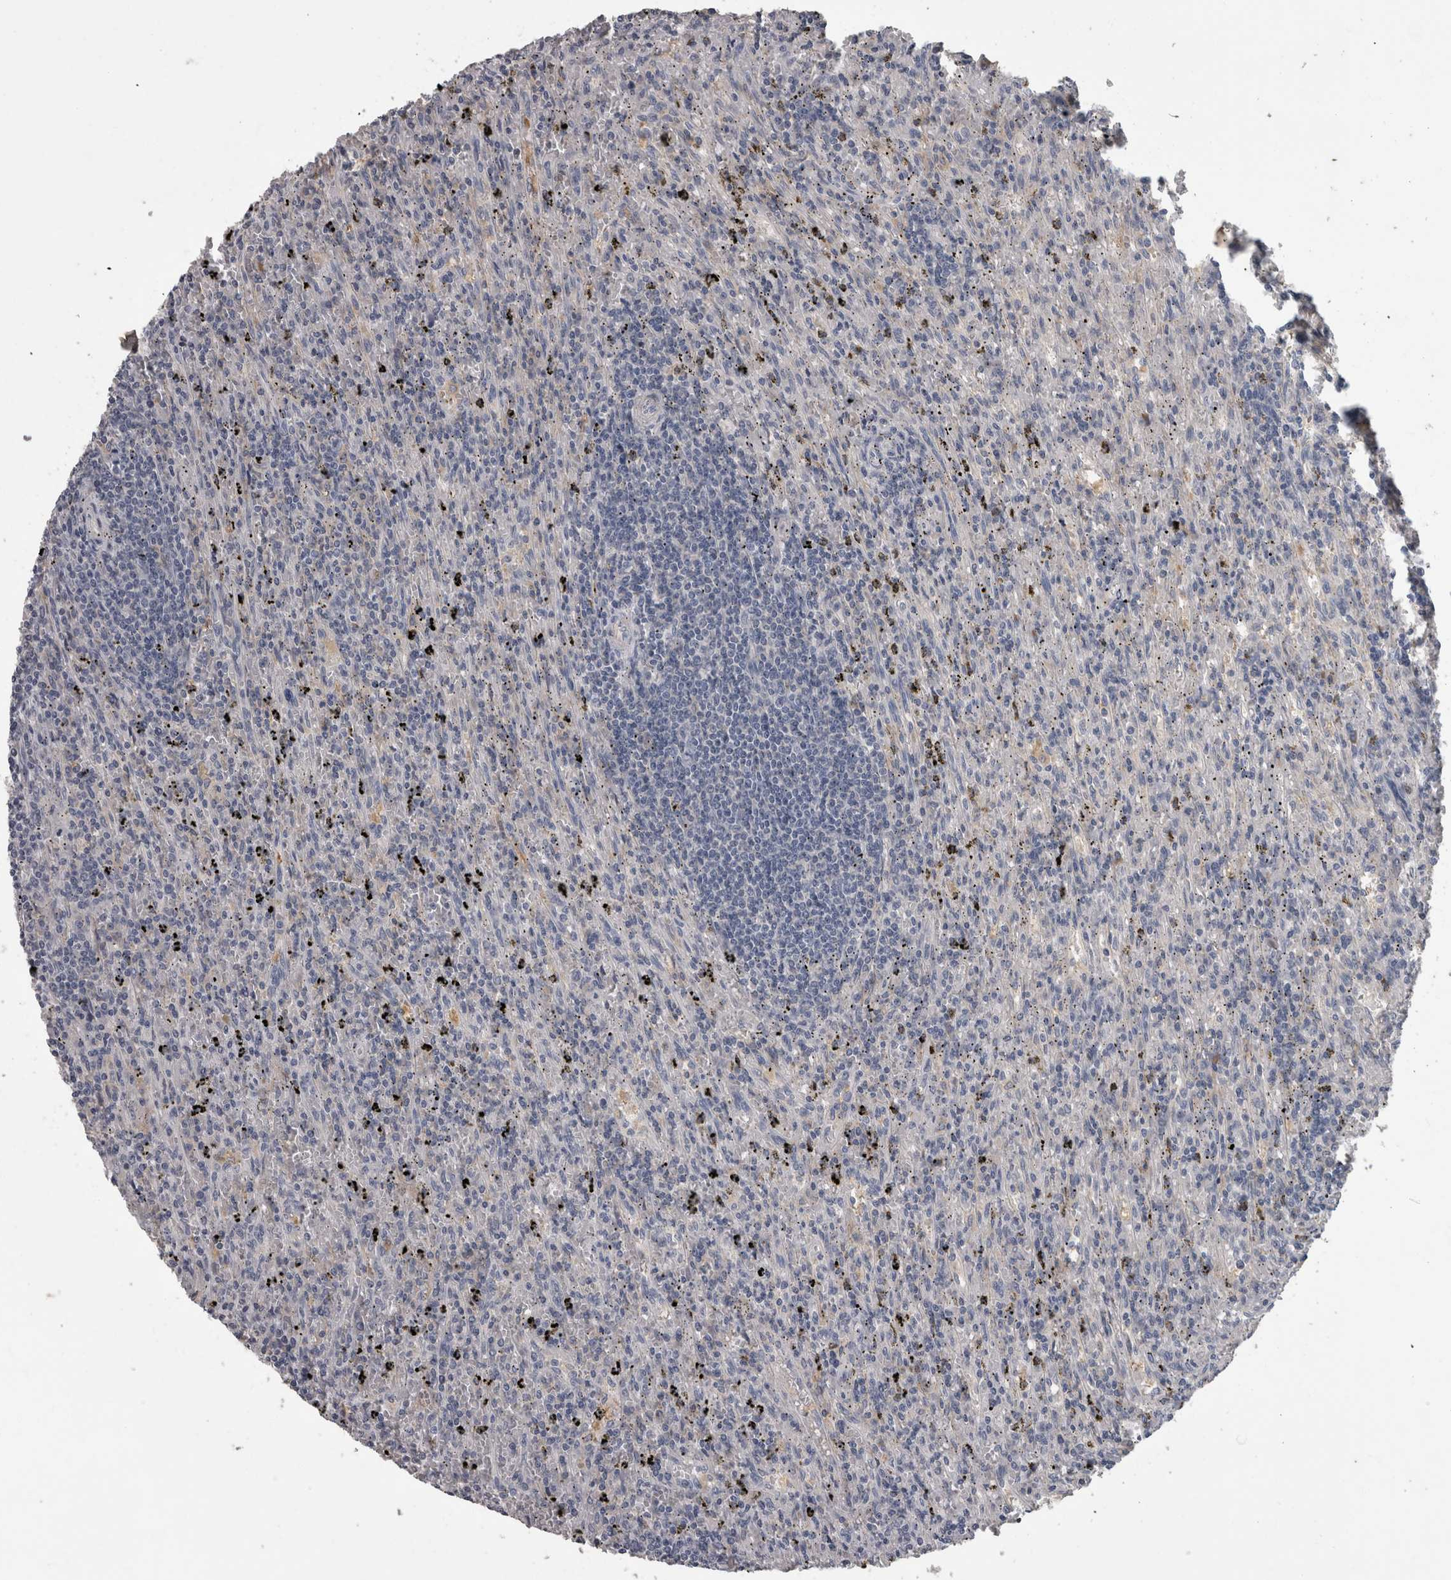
{"staining": {"intensity": "negative", "quantity": "none", "location": "none"}, "tissue": "lymphoma", "cell_type": "Tumor cells", "image_type": "cancer", "snomed": [{"axis": "morphology", "description": "Malignant lymphoma, non-Hodgkin's type, Low grade"}, {"axis": "topography", "description": "Spleen"}], "caption": "IHC histopathology image of neoplastic tissue: low-grade malignant lymphoma, non-Hodgkin's type stained with DAB (3,3'-diaminobenzidine) demonstrates no significant protein staining in tumor cells. Brightfield microscopy of immunohistochemistry (IHC) stained with DAB (3,3'-diaminobenzidine) (brown) and hematoxylin (blue), captured at high magnification.", "gene": "EFEMP2", "patient": {"sex": "male", "age": 76}}